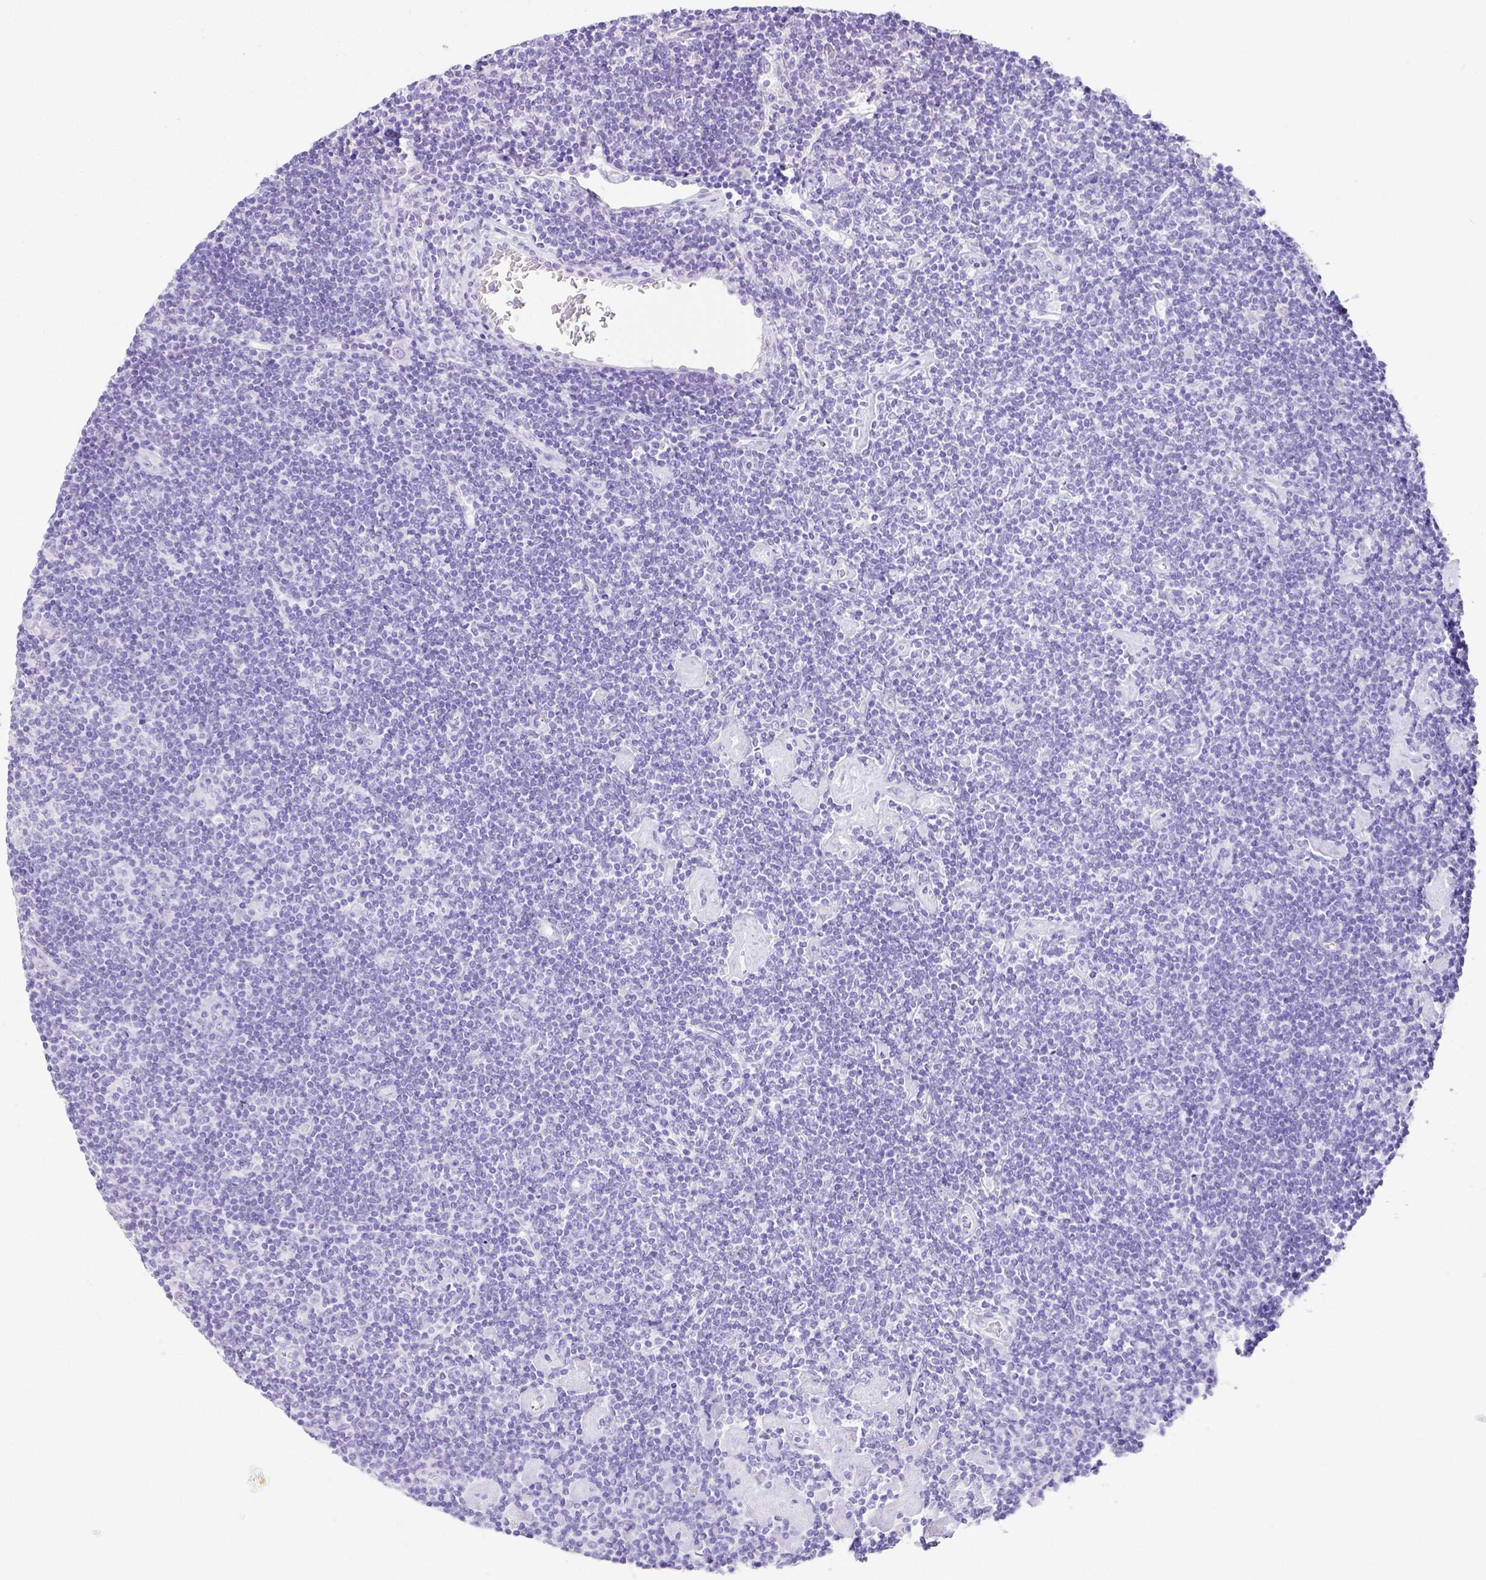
{"staining": {"intensity": "negative", "quantity": "none", "location": "none"}, "tissue": "lymphoma", "cell_type": "Tumor cells", "image_type": "cancer", "snomed": [{"axis": "morphology", "description": "Hodgkin's disease, NOS"}, {"axis": "topography", "description": "Lymph node"}], "caption": "An IHC photomicrograph of lymphoma is shown. There is no staining in tumor cells of lymphoma.", "gene": "ARHGAP36", "patient": {"sex": "male", "age": 40}}